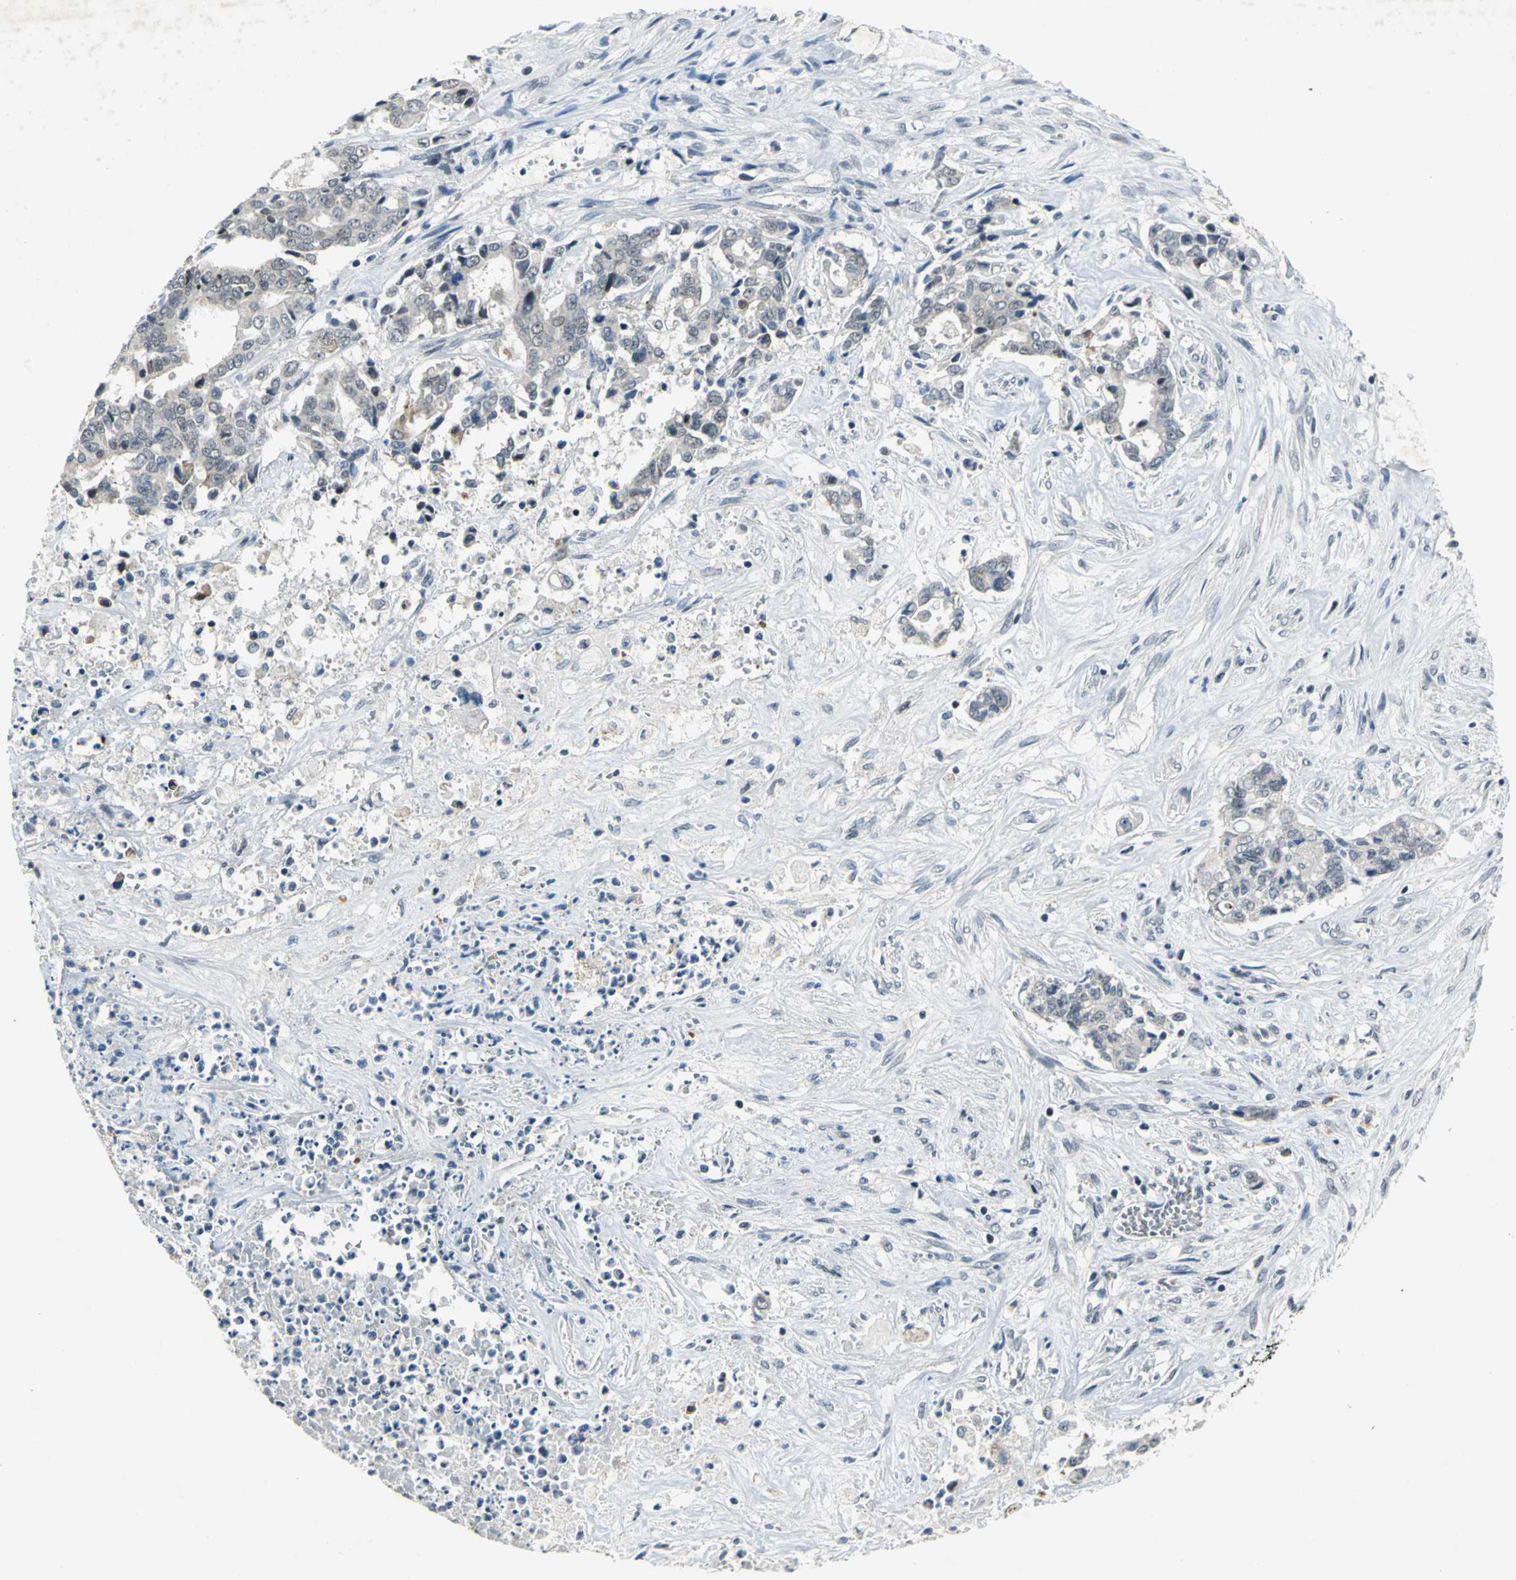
{"staining": {"intensity": "weak", "quantity": "25%-75%", "location": "nuclear"}, "tissue": "liver cancer", "cell_type": "Tumor cells", "image_type": "cancer", "snomed": [{"axis": "morphology", "description": "Cholangiocarcinoma"}, {"axis": "topography", "description": "Liver"}], "caption": "Immunohistochemistry (IHC) histopathology image of neoplastic tissue: liver cancer stained using immunohistochemistry (IHC) exhibits low levels of weak protein expression localized specifically in the nuclear of tumor cells, appearing as a nuclear brown color.", "gene": "GLI3", "patient": {"sex": "male", "age": 57}}